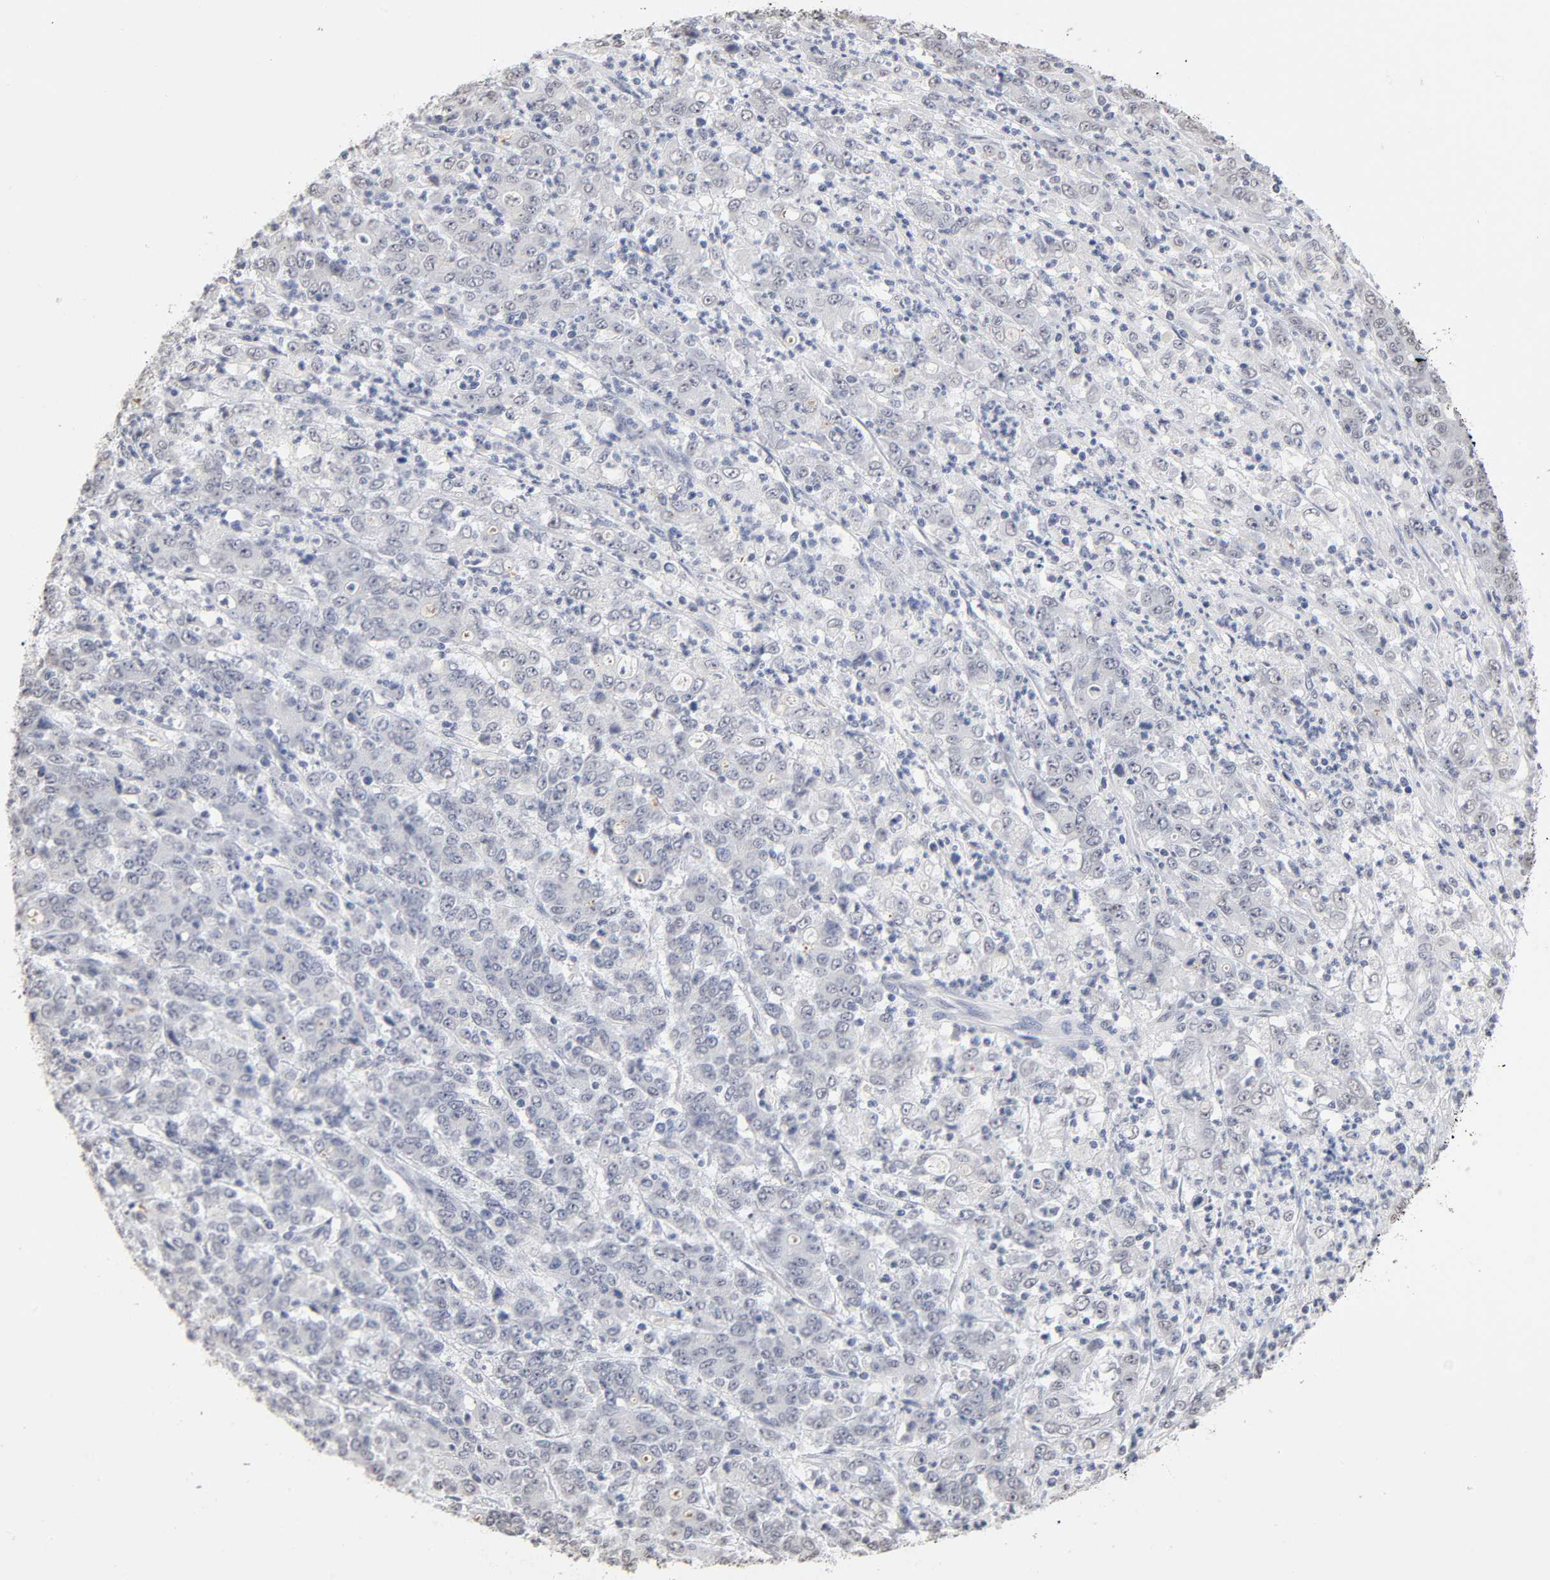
{"staining": {"intensity": "negative", "quantity": "none", "location": "none"}, "tissue": "stomach cancer", "cell_type": "Tumor cells", "image_type": "cancer", "snomed": [{"axis": "morphology", "description": "Adenocarcinoma, NOS"}, {"axis": "topography", "description": "Stomach, lower"}], "caption": "This histopathology image is of adenocarcinoma (stomach) stained with IHC to label a protein in brown with the nuclei are counter-stained blue. There is no staining in tumor cells.", "gene": "CRABP2", "patient": {"sex": "female", "age": 71}}